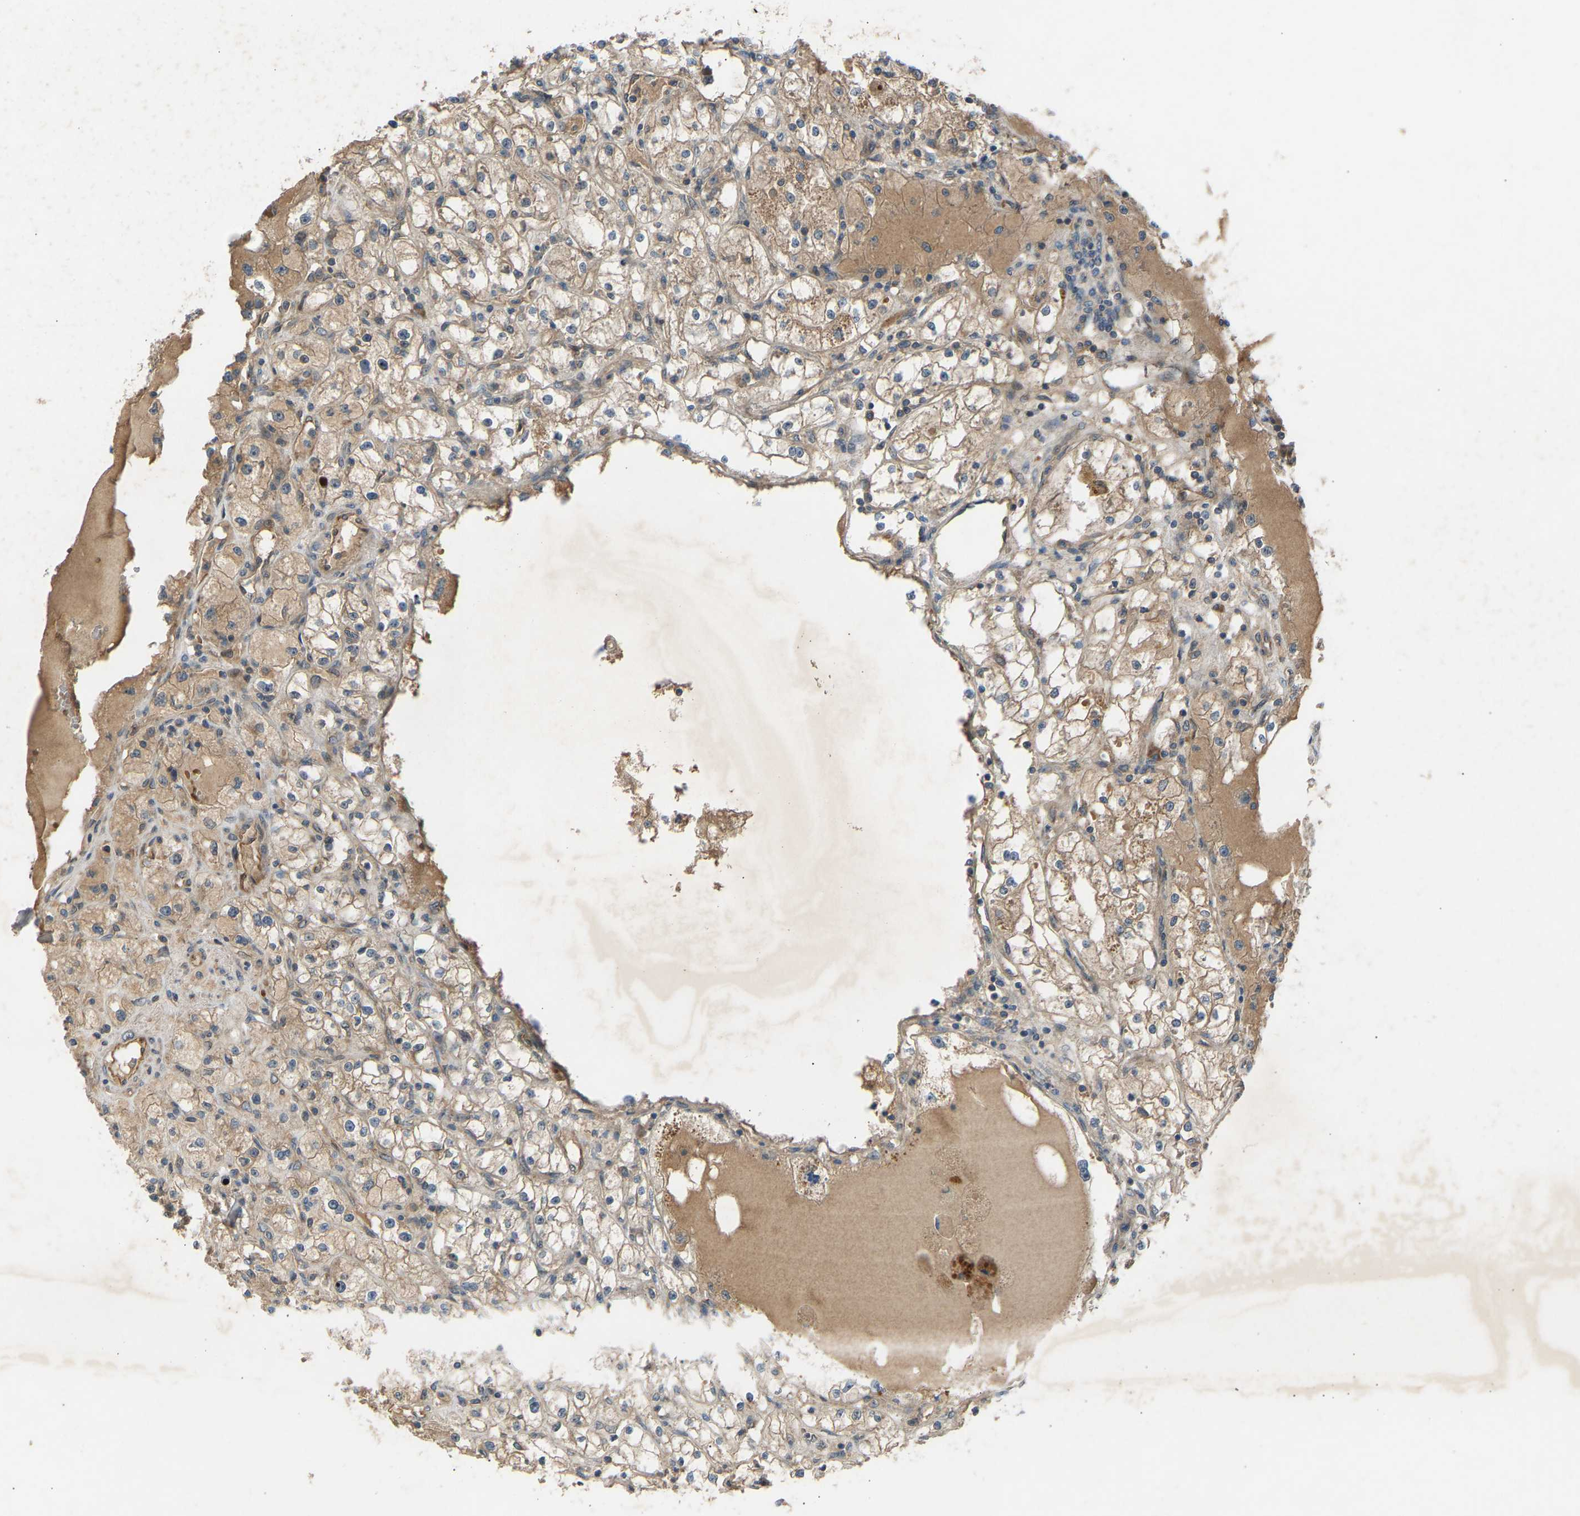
{"staining": {"intensity": "weak", "quantity": ">75%", "location": "cytoplasmic/membranous"}, "tissue": "renal cancer", "cell_type": "Tumor cells", "image_type": "cancer", "snomed": [{"axis": "morphology", "description": "Adenocarcinoma, NOS"}, {"axis": "topography", "description": "Kidney"}], "caption": "Immunohistochemistry (DAB (3,3'-diaminobenzidine)) staining of renal cancer shows weak cytoplasmic/membranous protein expression in approximately >75% of tumor cells.", "gene": "GAS2L1", "patient": {"sex": "male", "age": 56}}